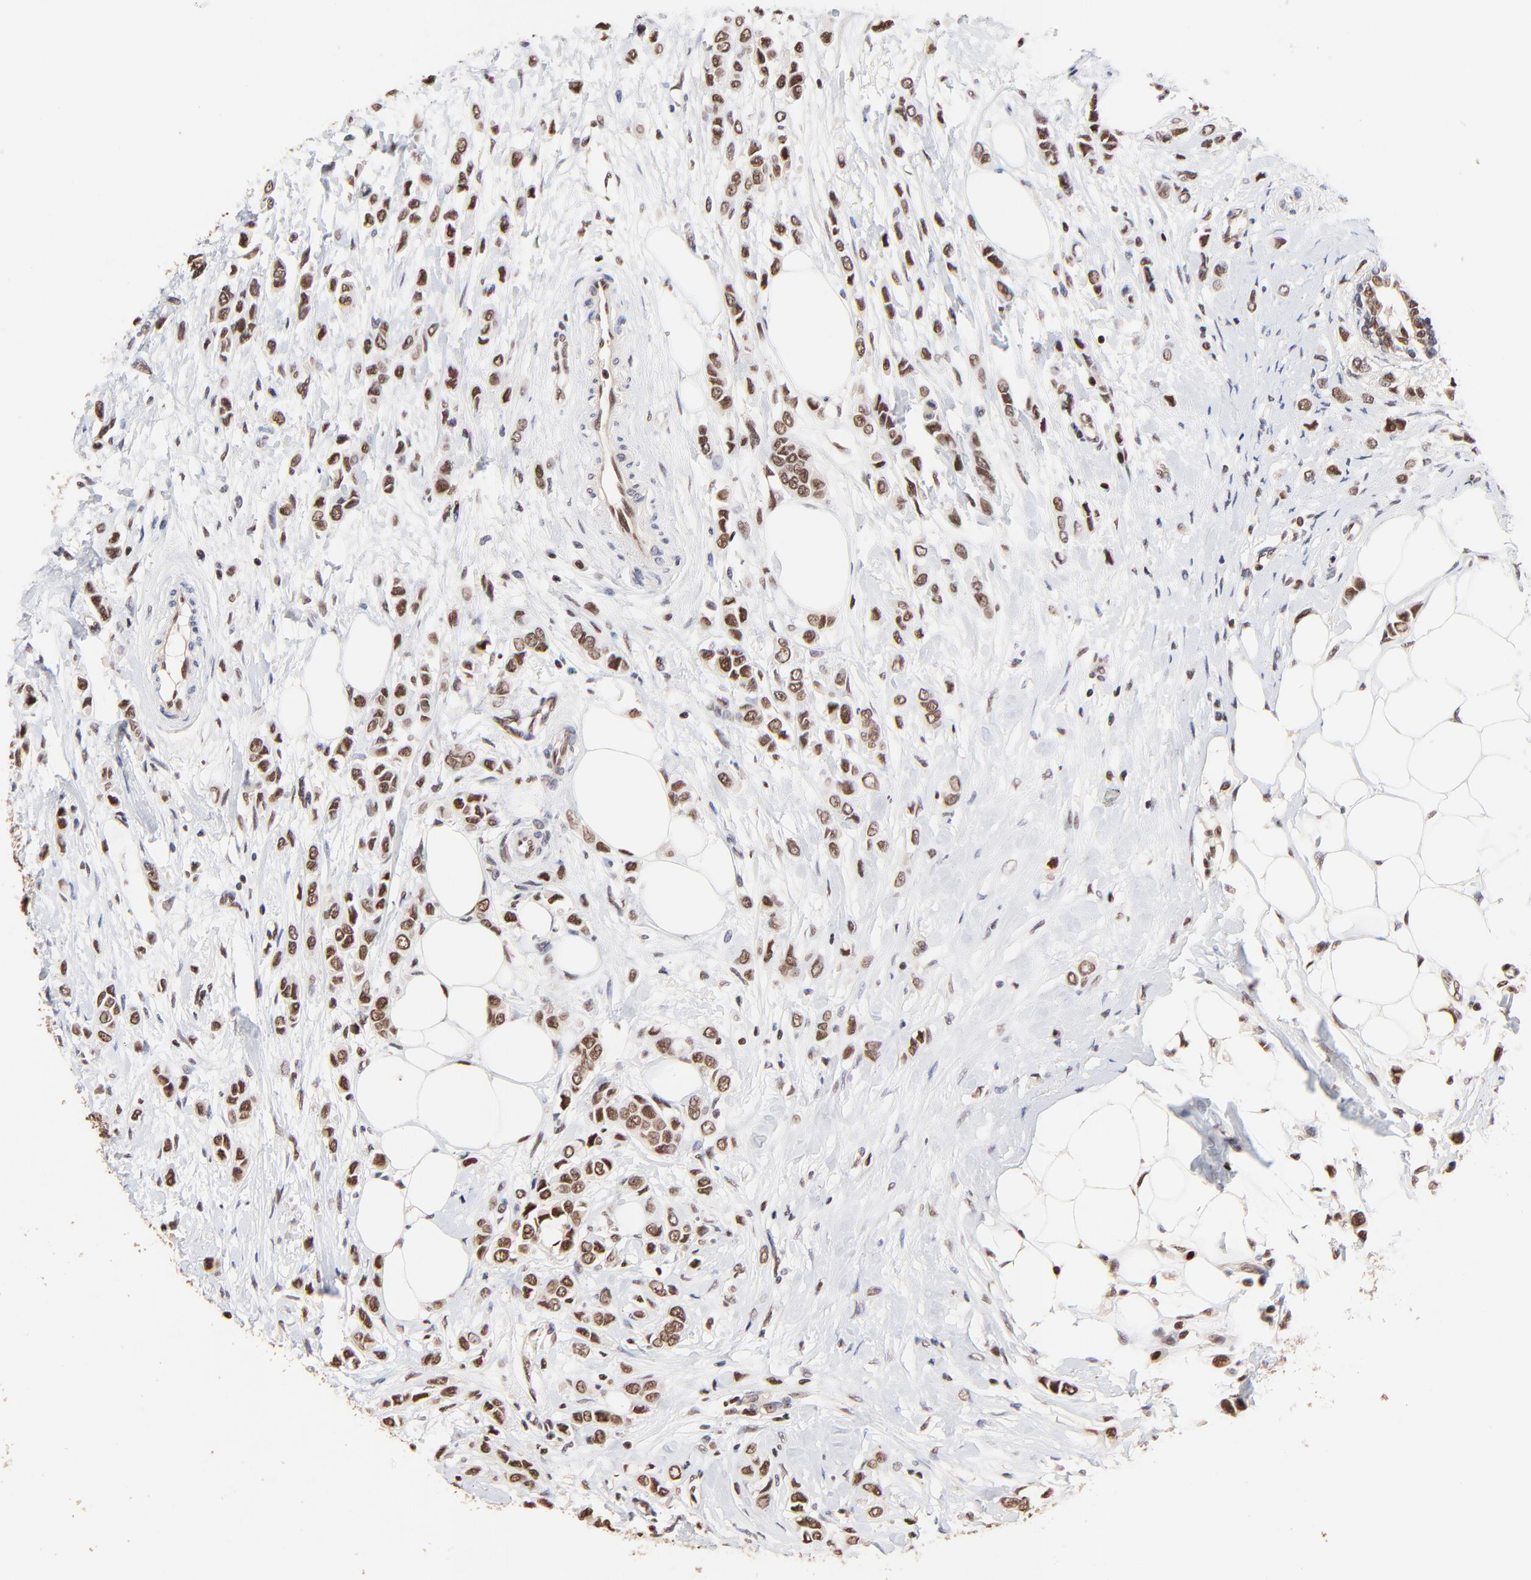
{"staining": {"intensity": "strong", "quantity": ">75%", "location": "nuclear"}, "tissue": "breast cancer", "cell_type": "Tumor cells", "image_type": "cancer", "snomed": [{"axis": "morphology", "description": "Lobular carcinoma"}, {"axis": "topography", "description": "Breast"}], "caption": "Tumor cells exhibit high levels of strong nuclear positivity in about >75% of cells in breast cancer.", "gene": "DSN1", "patient": {"sex": "female", "age": 51}}